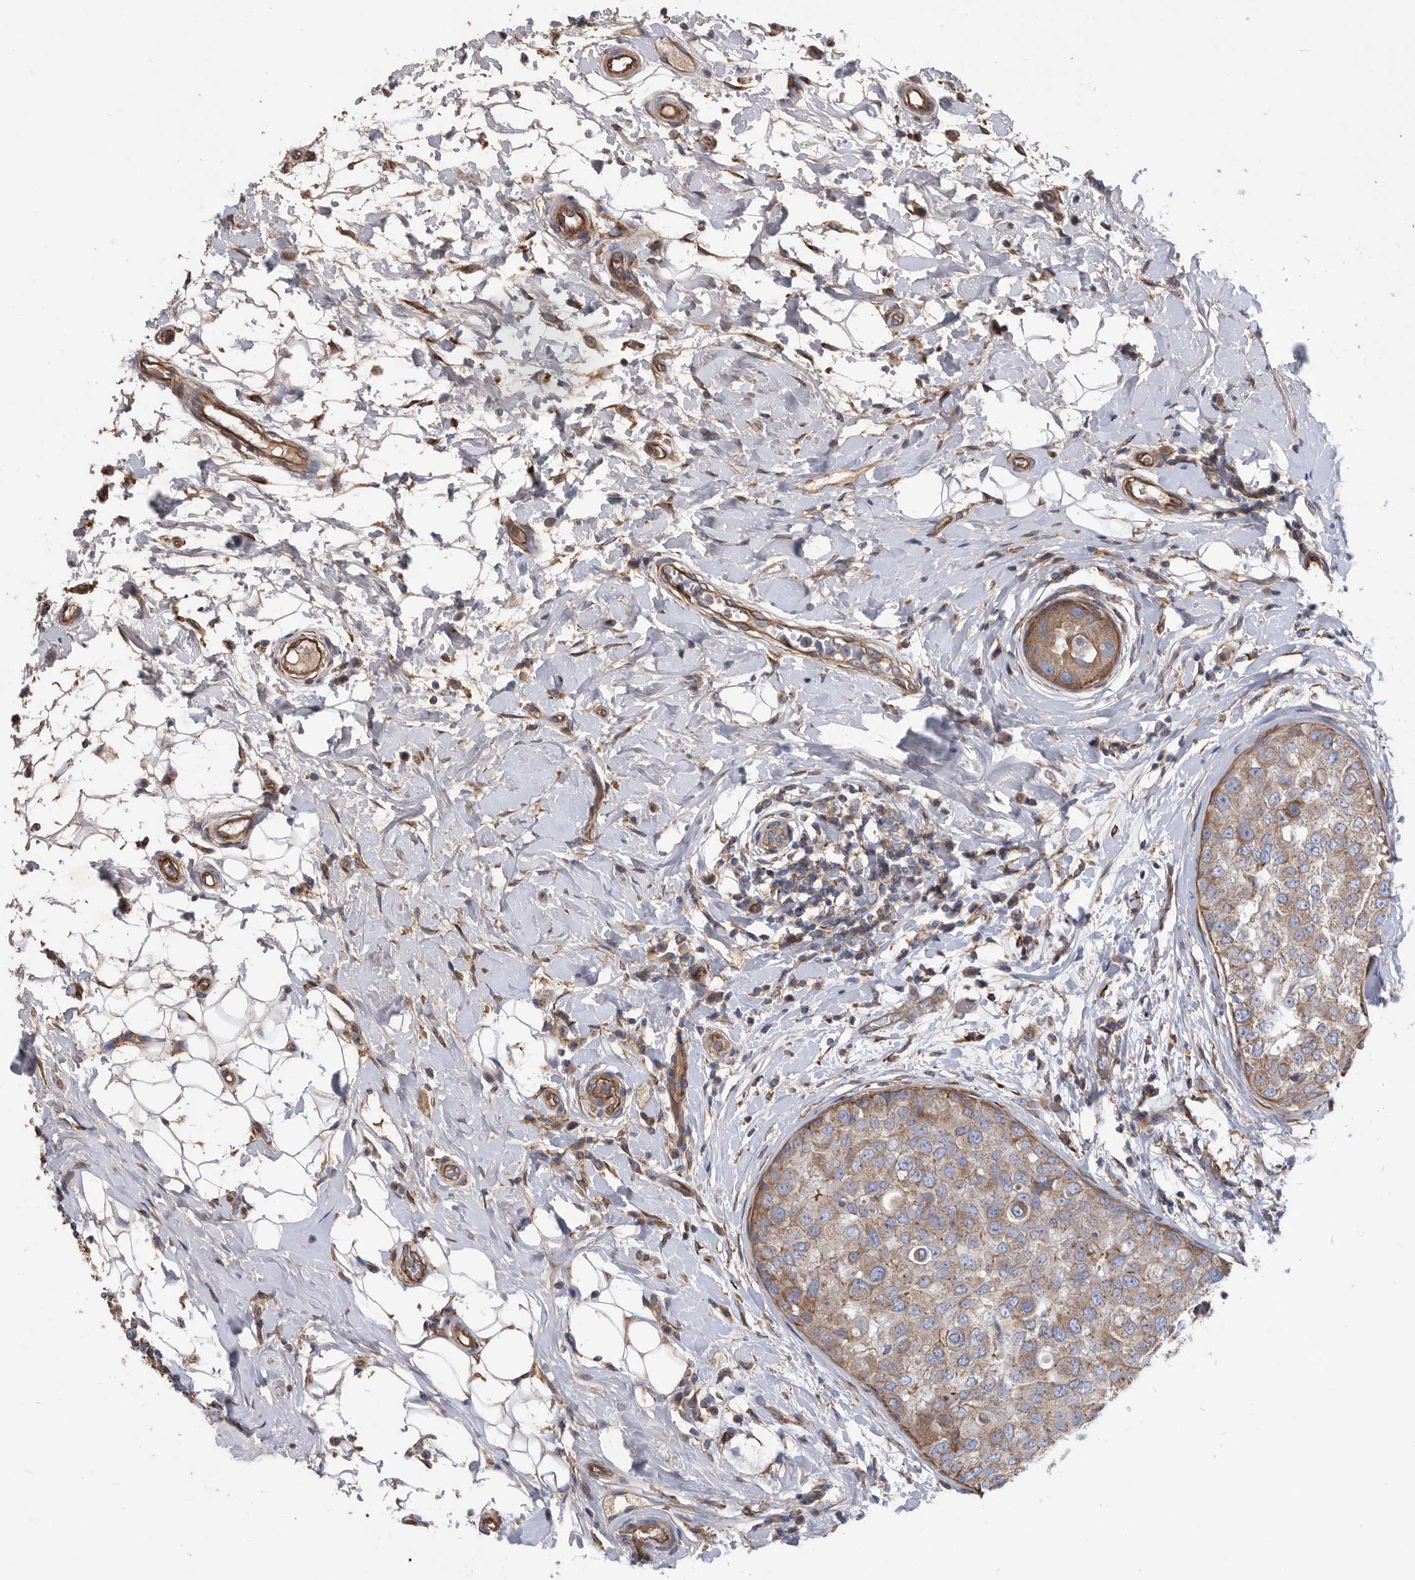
{"staining": {"intensity": "moderate", "quantity": ">75%", "location": "cytoplasmic/membranous"}, "tissue": "breast cancer", "cell_type": "Tumor cells", "image_type": "cancer", "snomed": [{"axis": "morphology", "description": "Duct carcinoma"}, {"axis": "topography", "description": "Breast"}], "caption": "Breast cancer stained with IHC shows moderate cytoplasmic/membranous staining in approximately >75% of tumor cells.", "gene": "ATP13A3", "patient": {"sex": "female", "age": 27}}